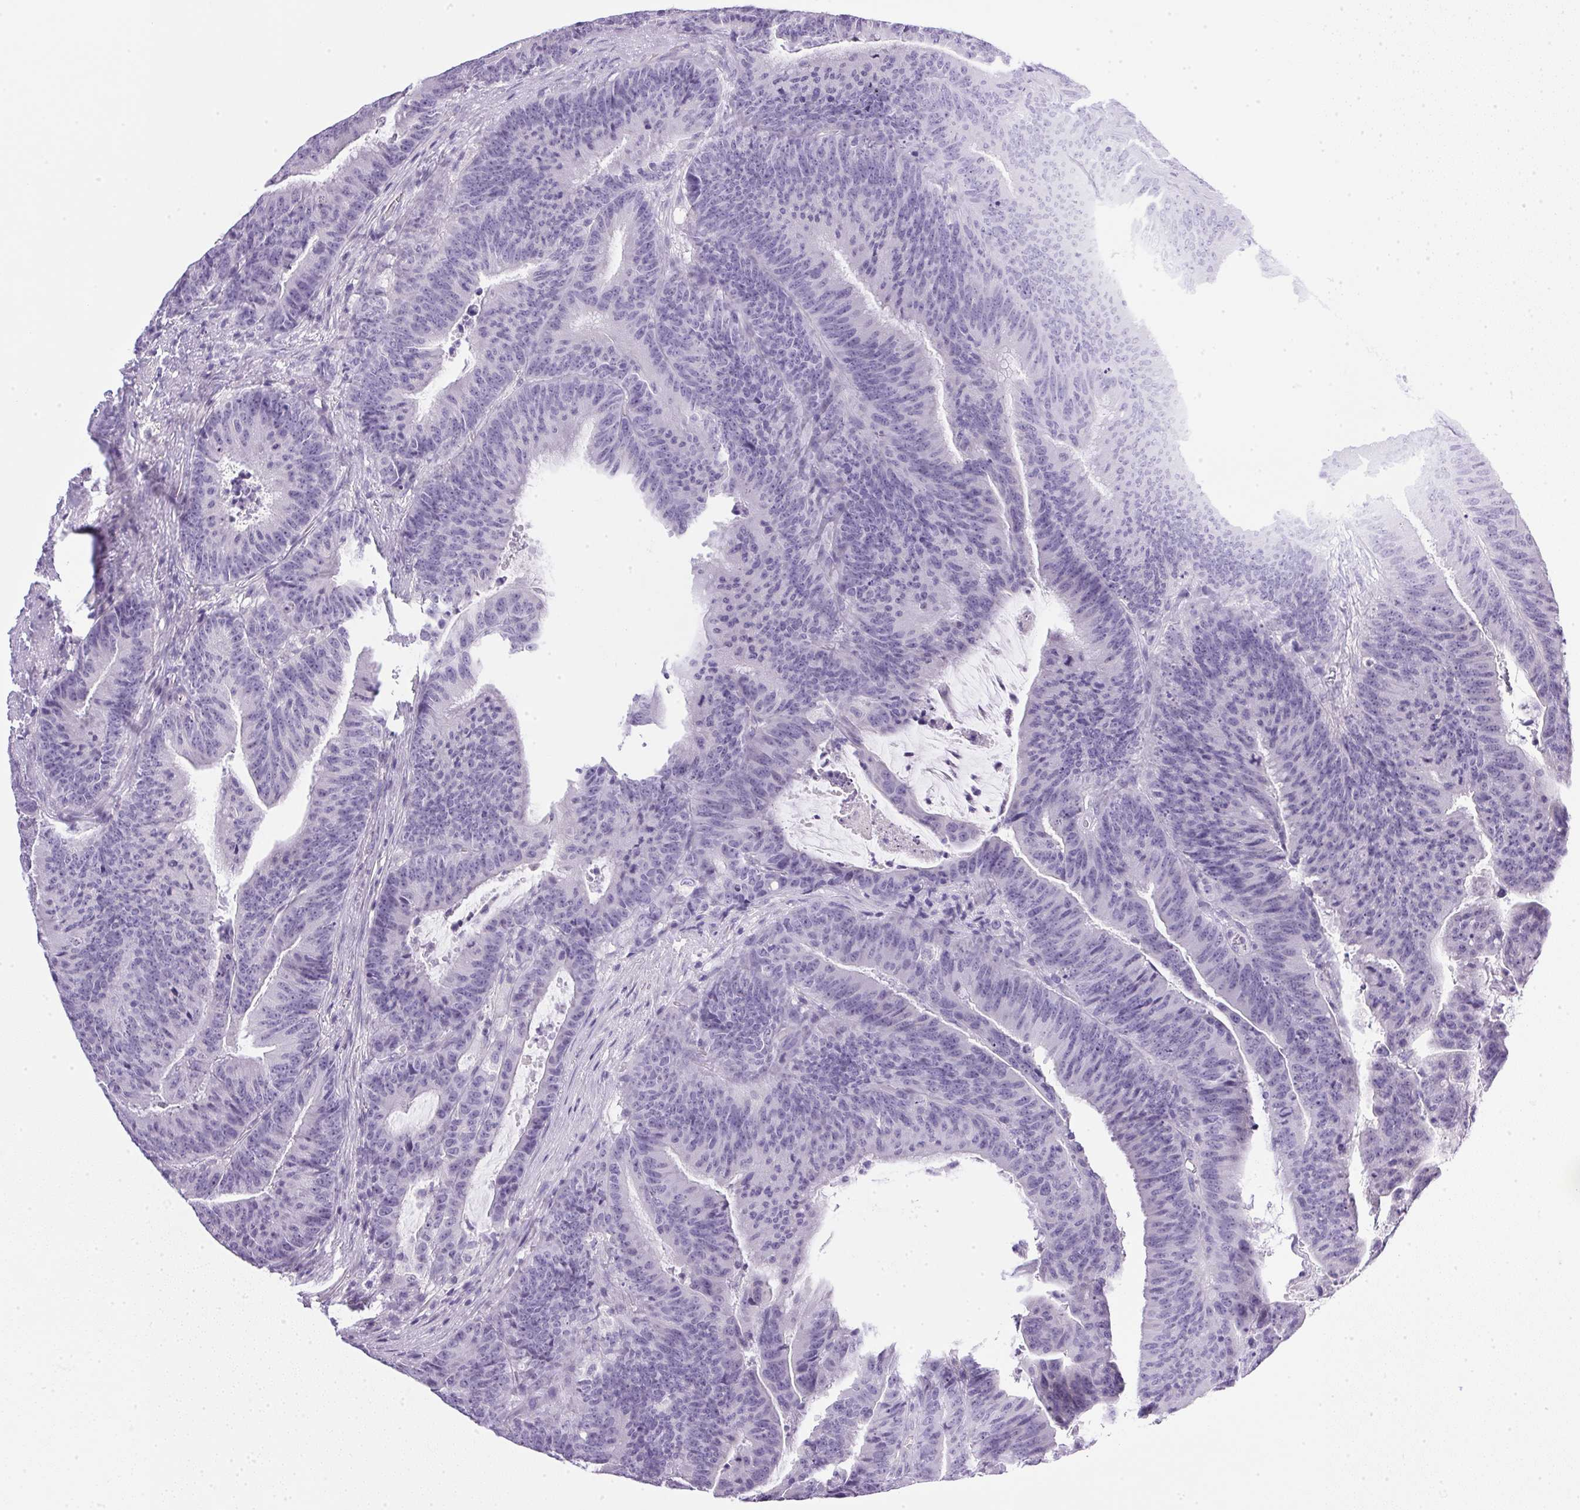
{"staining": {"intensity": "negative", "quantity": "none", "location": "none"}, "tissue": "colorectal cancer", "cell_type": "Tumor cells", "image_type": "cancer", "snomed": [{"axis": "morphology", "description": "Adenocarcinoma, NOS"}, {"axis": "topography", "description": "Colon"}], "caption": "Tumor cells are negative for protein expression in human colorectal cancer. (DAB immunohistochemistry (IHC) visualized using brightfield microscopy, high magnification).", "gene": "ATP6V0A4", "patient": {"sex": "female", "age": 78}}